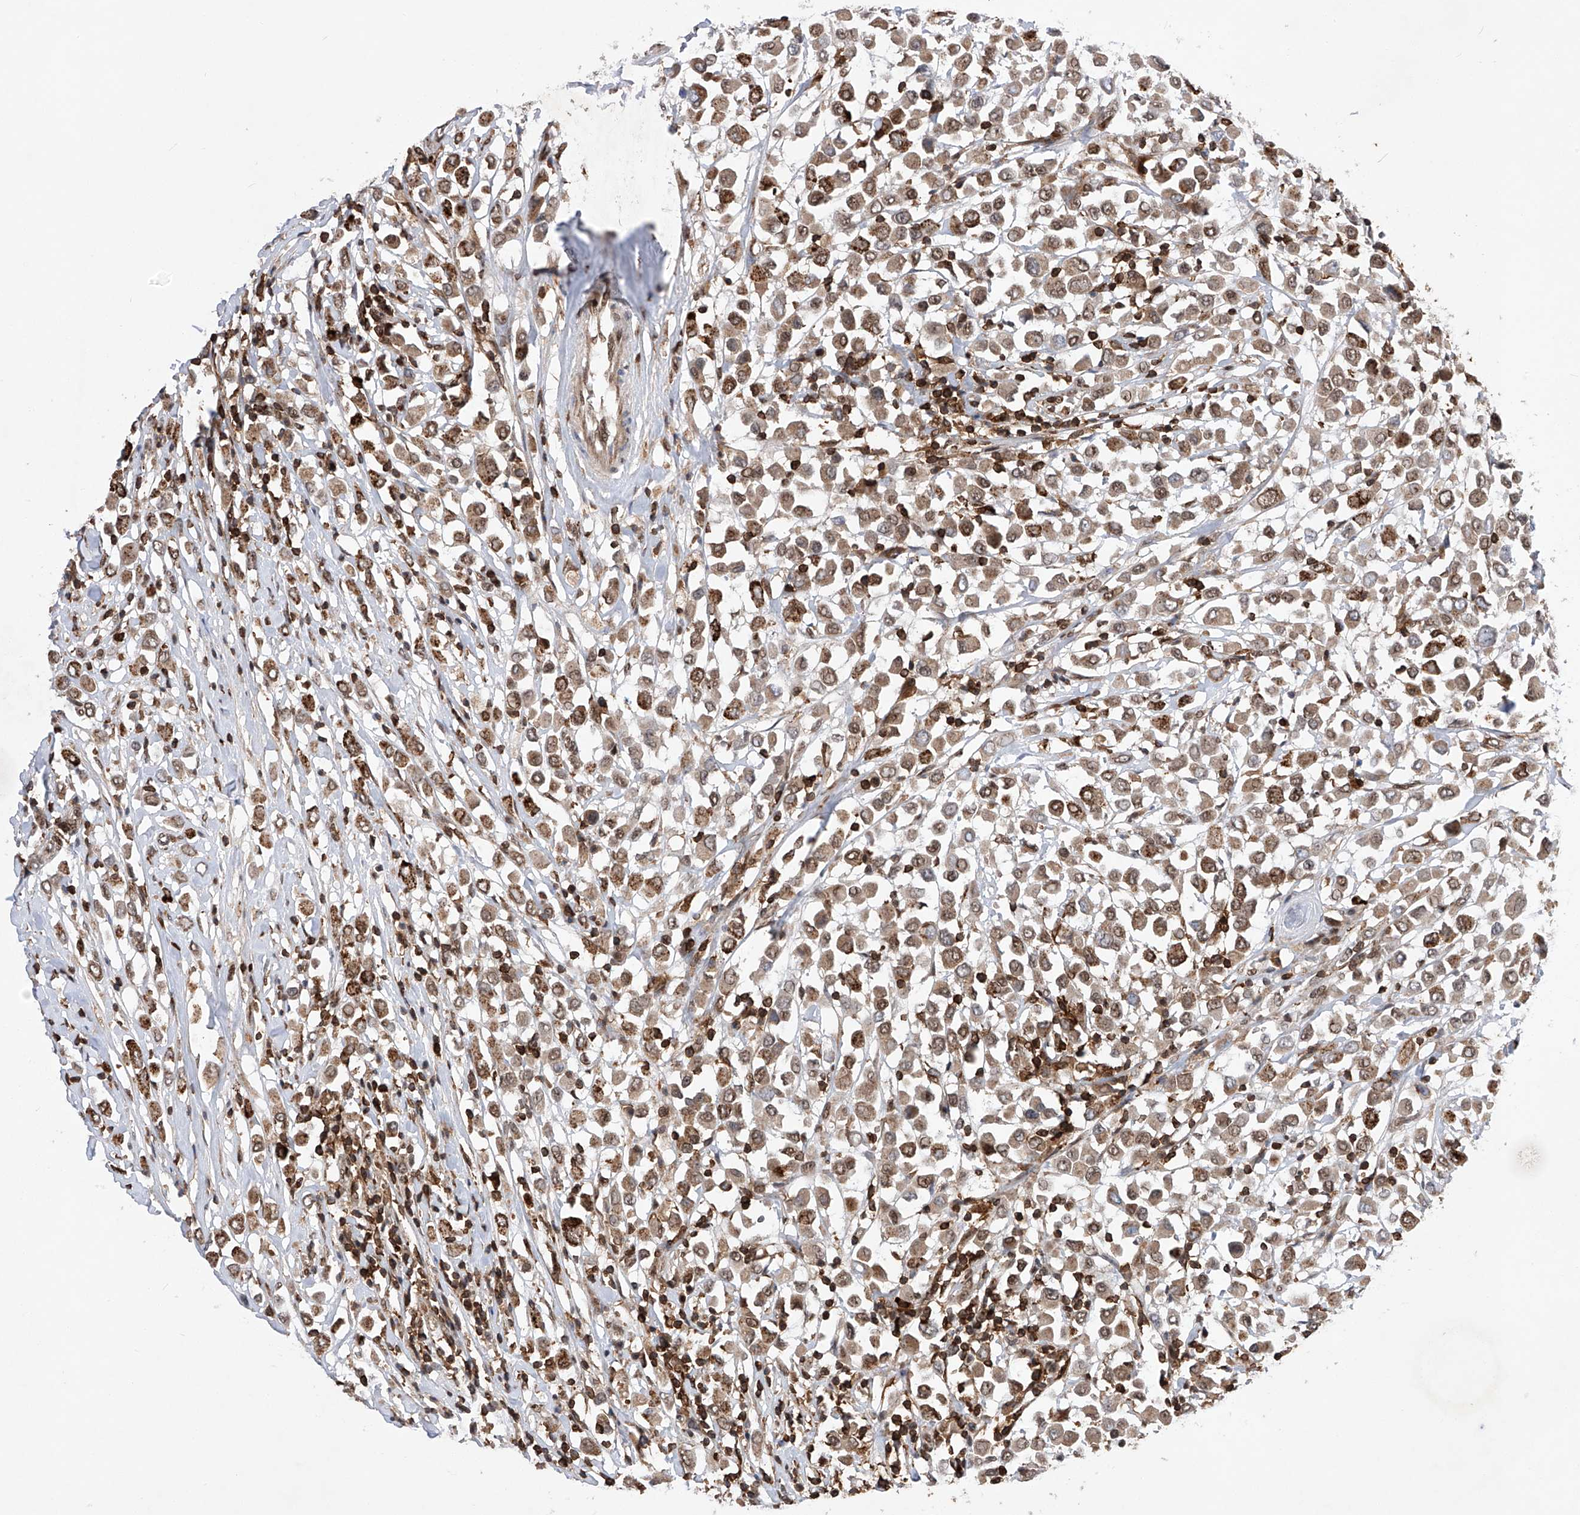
{"staining": {"intensity": "moderate", "quantity": ">75%", "location": "cytoplasmic/membranous,nuclear"}, "tissue": "breast cancer", "cell_type": "Tumor cells", "image_type": "cancer", "snomed": [{"axis": "morphology", "description": "Duct carcinoma"}, {"axis": "topography", "description": "Breast"}], "caption": "Protein staining of breast cancer (infiltrating ductal carcinoma) tissue exhibits moderate cytoplasmic/membranous and nuclear staining in about >75% of tumor cells.", "gene": "ZNF280D", "patient": {"sex": "female", "age": 61}}